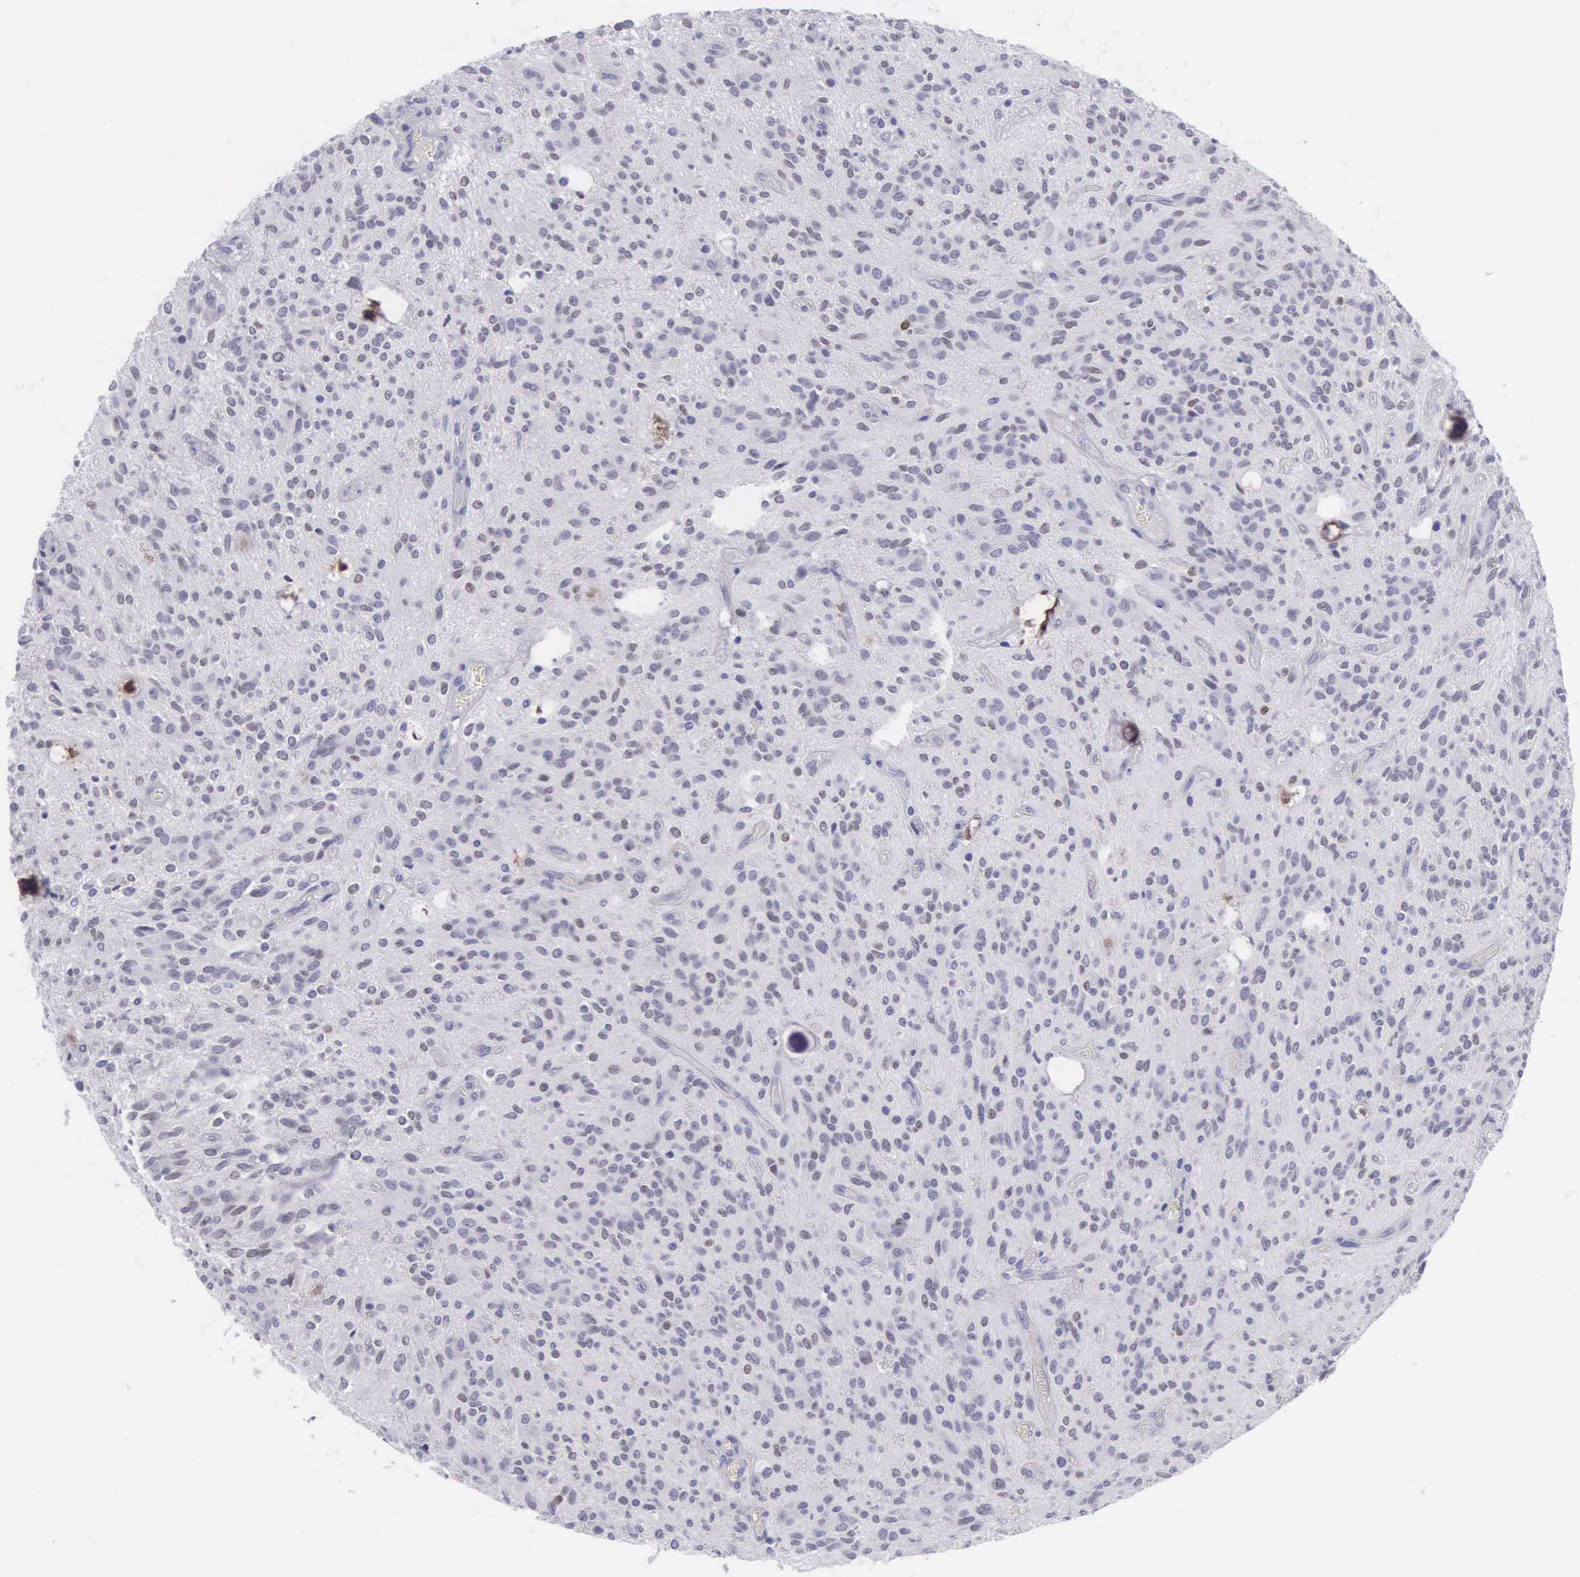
{"staining": {"intensity": "negative", "quantity": "none", "location": "none"}, "tissue": "glioma", "cell_type": "Tumor cells", "image_type": "cancer", "snomed": [{"axis": "morphology", "description": "Glioma, malignant, Low grade"}, {"axis": "topography", "description": "Brain"}], "caption": "A high-resolution photomicrograph shows immunohistochemistry staining of glioma, which shows no significant staining in tumor cells.", "gene": "SOX11", "patient": {"sex": "female", "age": 15}}